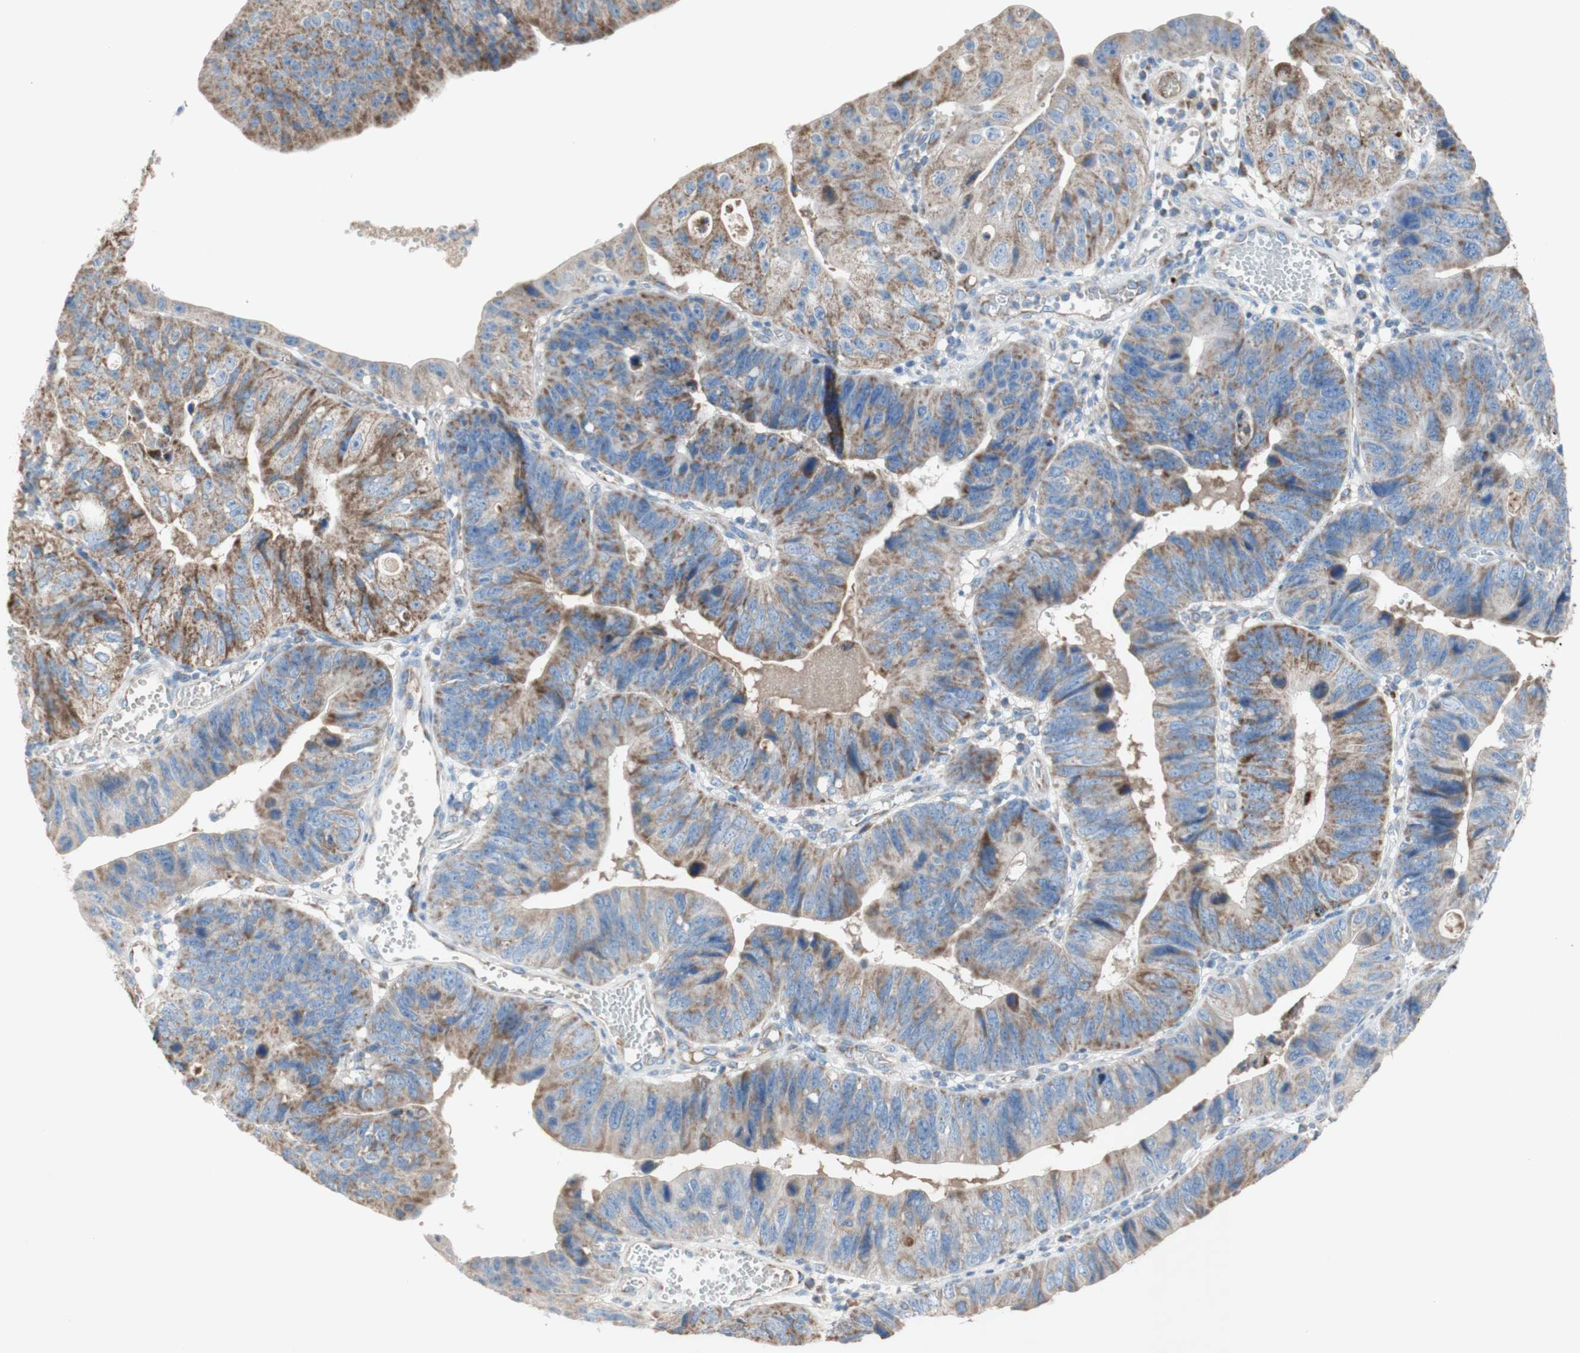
{"staining": {"intensity": "moderate", "quantity": ">75%", "location": "cytoplasmic/membranous"}, "tissue": "stomach cancer", "cell_type": "Tumor cells", "image_type": "cancer", "snomed": [{"axis": "morphology", "description": "Adenocarcinoma, NOS"}, {"axis": "topography", "description": "Stomach"}], "caption": "Stomach cancer (adenocarcinoma) stained with DAB (3,3'-diaminobenzidine) immunohistochemistry demonstrates medium levels of moderate cytoplasmic/membranous positivity in about >75% of tumor cells. Ihc stains the protein of interest in brown and the nuclei are stained blue.", "gene": "SDHB", "patient": {"sex": "male", "age": 59}}